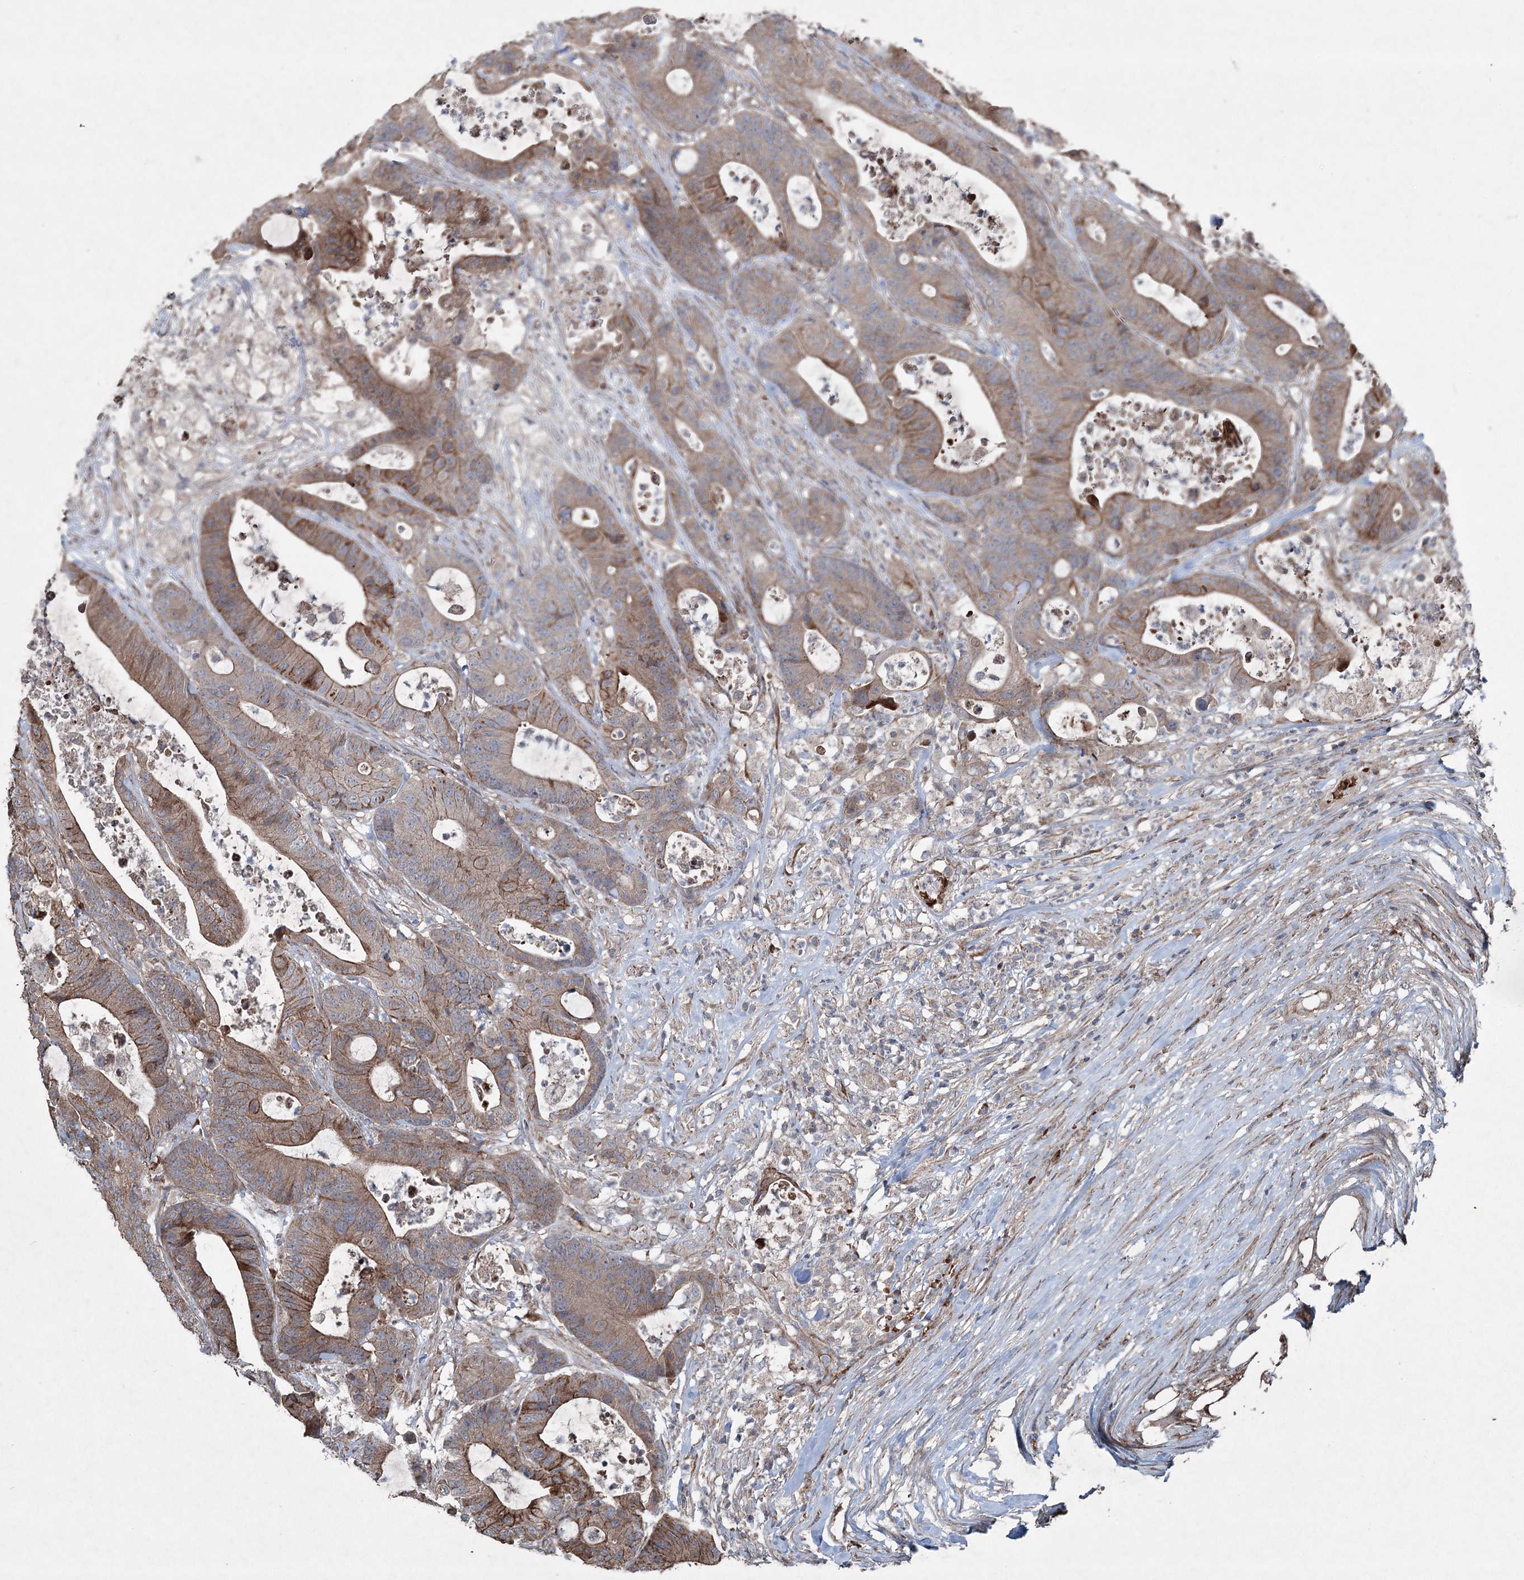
{"staining": {"intensity": "moderate", "quantity": ">75%", "location": "cytoplasmic/membranous"}, "tissue": "colorectal cancer", "cell_type": "Tumor cells", "image_type": "cancer", "snomed": [{"axis": "morphology", "description": "Adenocarcinoma, NOS"}, {"axis": "topography", "description": "Colon"}], "caption": "An image of human colorectal cancer (adenocarcinoma) stained for a protein displays moderate cytoplasmic/membranous brown staining in tumor cells. The staining was performed using DAB (3,3'-diaminobenzidine) to visualize the protein expression in brown, while the nuclei were stained in blue with hematoxylin (Magnification: 20x).", "gene": "SERINC5", "patient": {"sex": "female", "age": 84}}